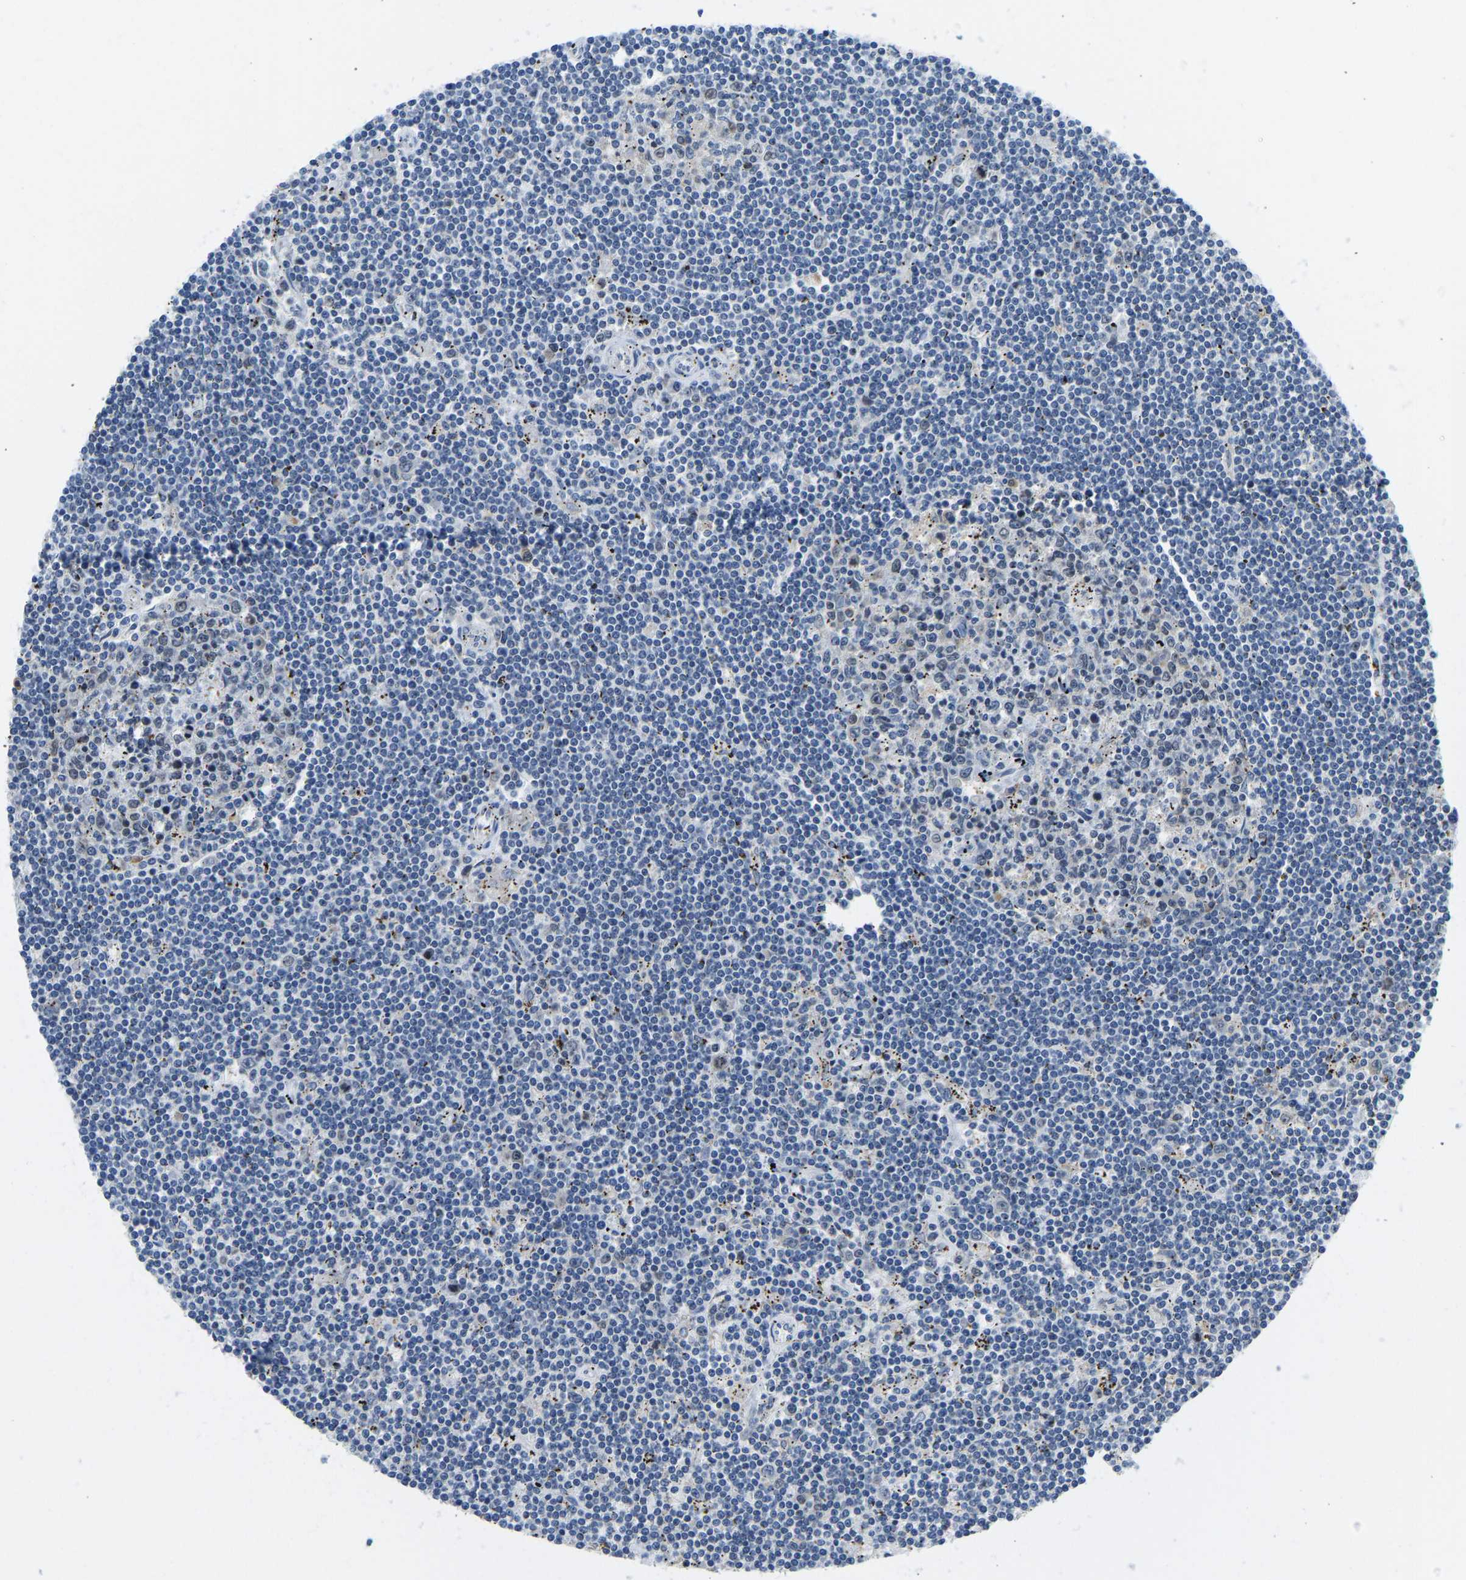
{"staining": {"intensity": "negative", "quantity": "none", "location": "none"}, "tissue": "lymphoma", "cell_type": "Tumor cells", "image_type": "cancer", "snomed": [{"axis": "morphology", "description": "Malignant lymphoma, non-Hodgkin's type, Low grade"}, {"axis": "topography", "description": "Spleen"}], "caption": "Tumor cells show no significant expression in low-grade malignant lymphoma, non-Hodgkin's type.", "gene": "VRK1", "patient": {"sex": "male", "age": 76}}